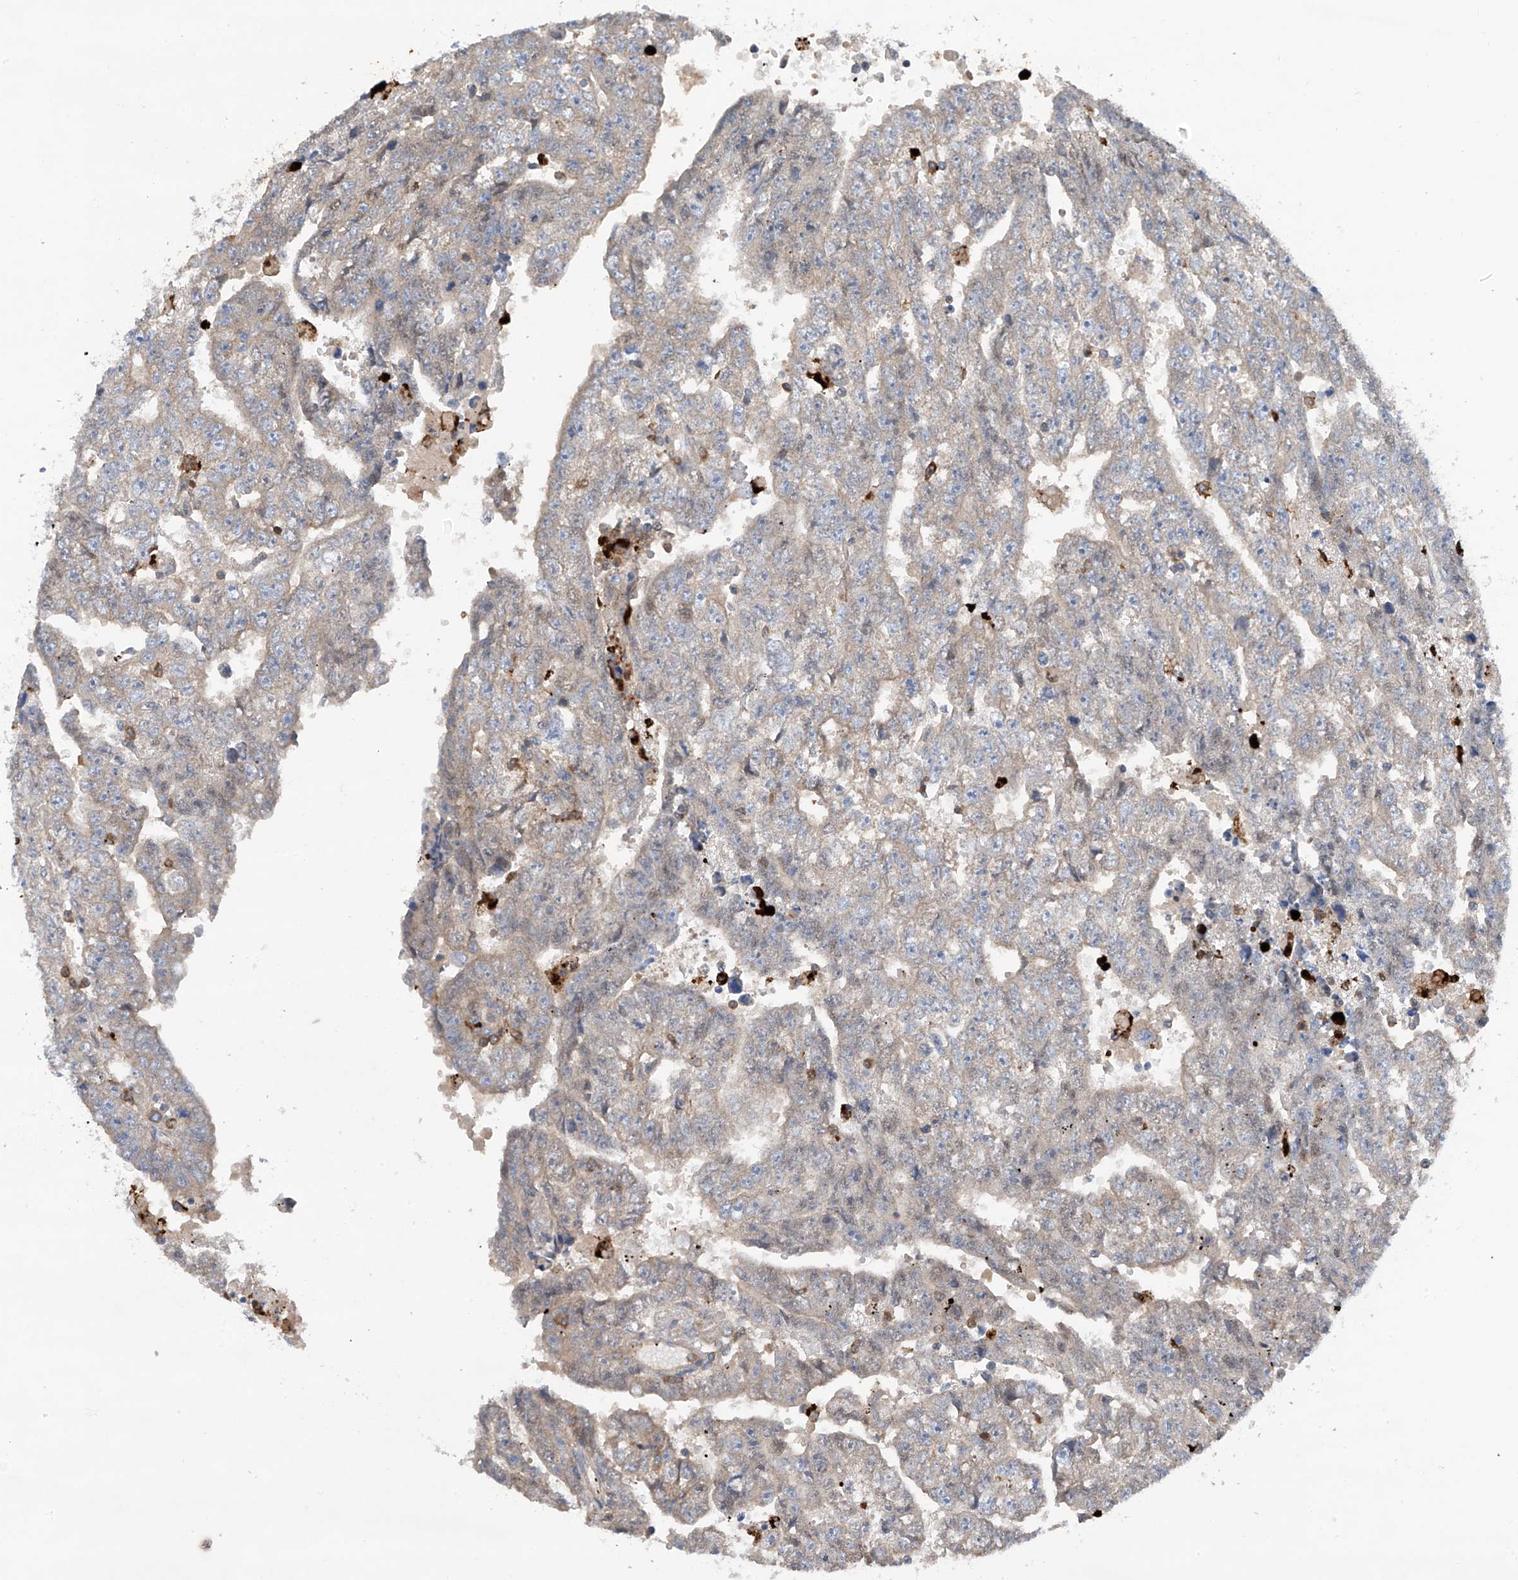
{"staining": {"intensity": "weak", "quantity": "<25%", "location": "cytoplasmic/membranous"}, "tissue": "testis cancer", "cell_type": "Tumor cells", "image_type": "cancer", "snomed": [{"axis": "morphology", "description": "Carcinoma, Embryonal, NOS"}, {"axis": "topography", "description": "Testis"}], "caption": "Immunohistochemistry (IHC) histopathology image of neoplastic tissue: human testis cancer stained with DAB displays no significant protein positivity in tumor cells.", "gene": "PHACTR2", "patient": {"sex": "male", "age": 25}}